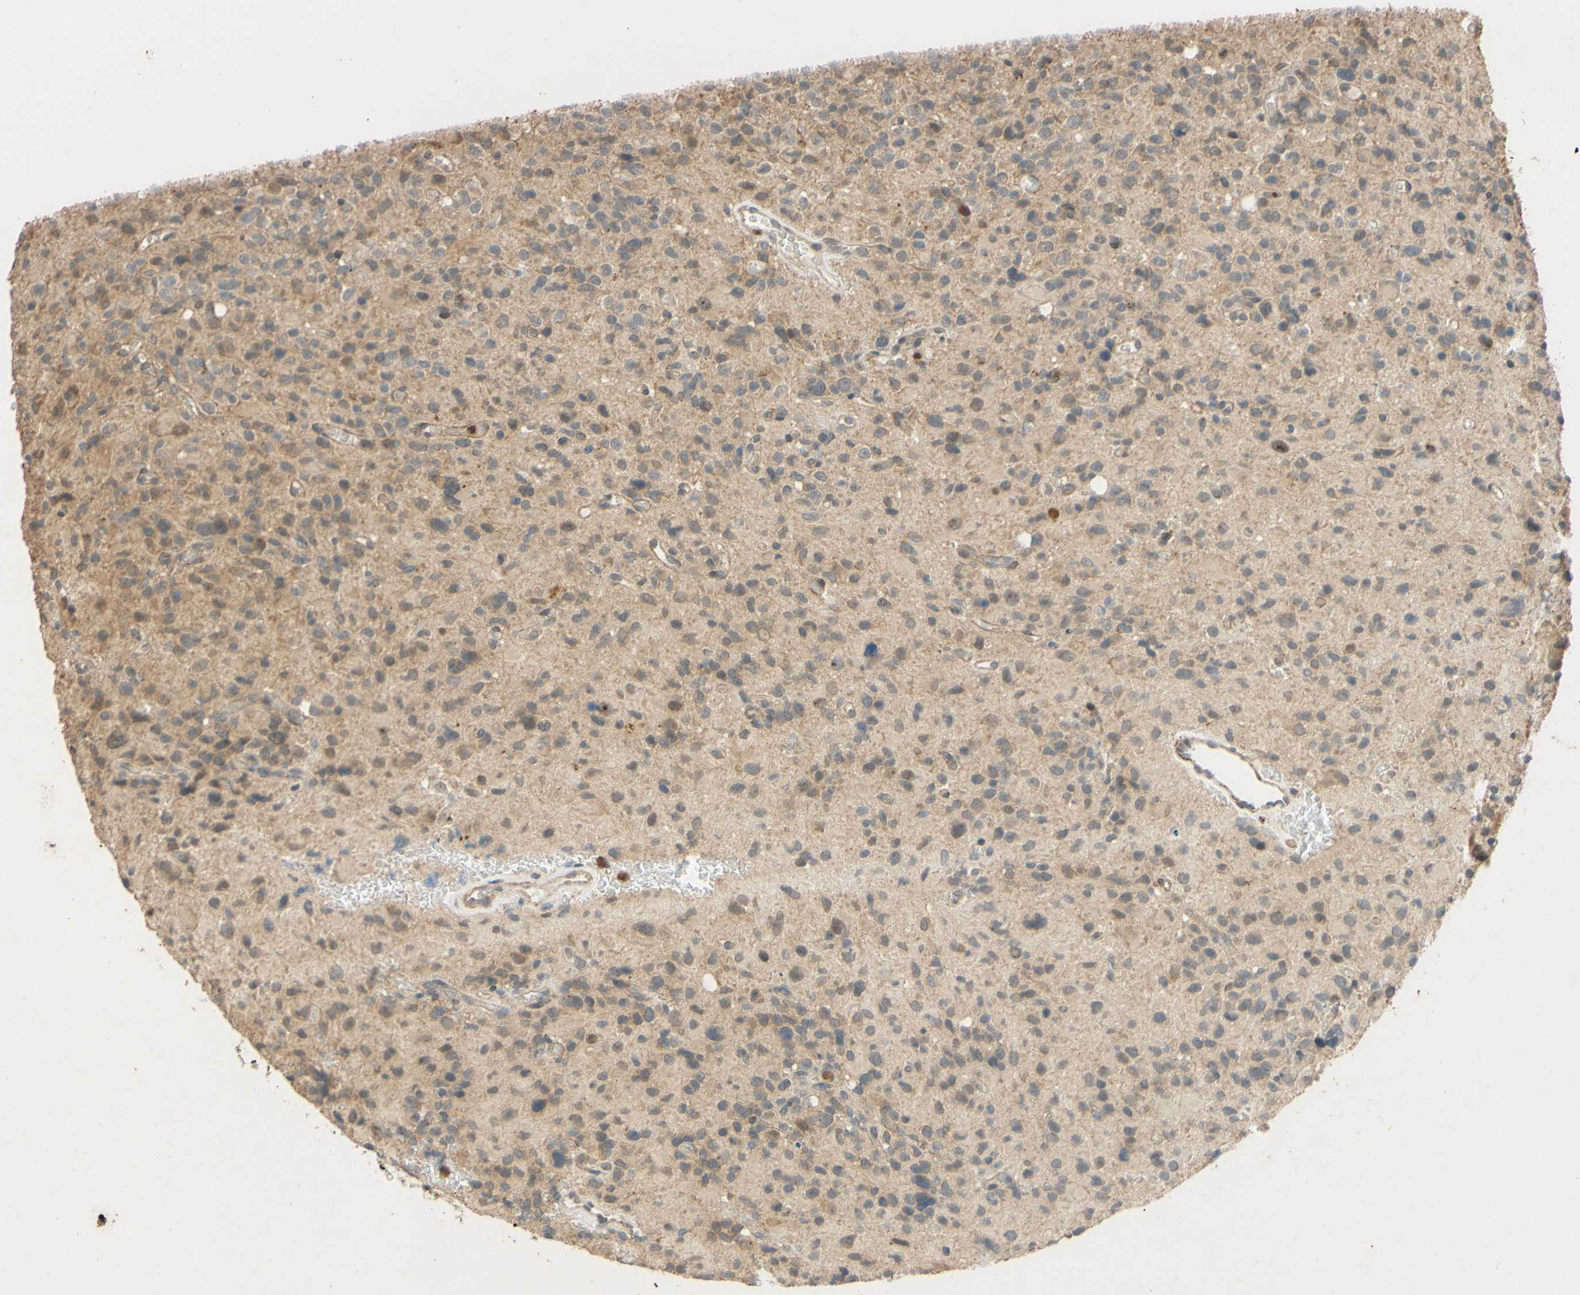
{"staining": {"intensity": "weak", "quantity": ">75%", "location": "cytoplasmic/membranous"}, "tissue": "glioma", "cell_type": "Tumor cells", "image_type": "cancer", "snomed": [{"axis": "morphology", "description": "Glioma, malignant, High grade"}, {"axis": "topography", "description": "Brain"}], "caption": "Malignant high-grade glioma stained for a protein (brown) reveals weak cytoplasmic/membranous positive positivity in about >75% of tumor cells.", "gene": "GATA1", "patient": {"sex": "male", "age": 48}}